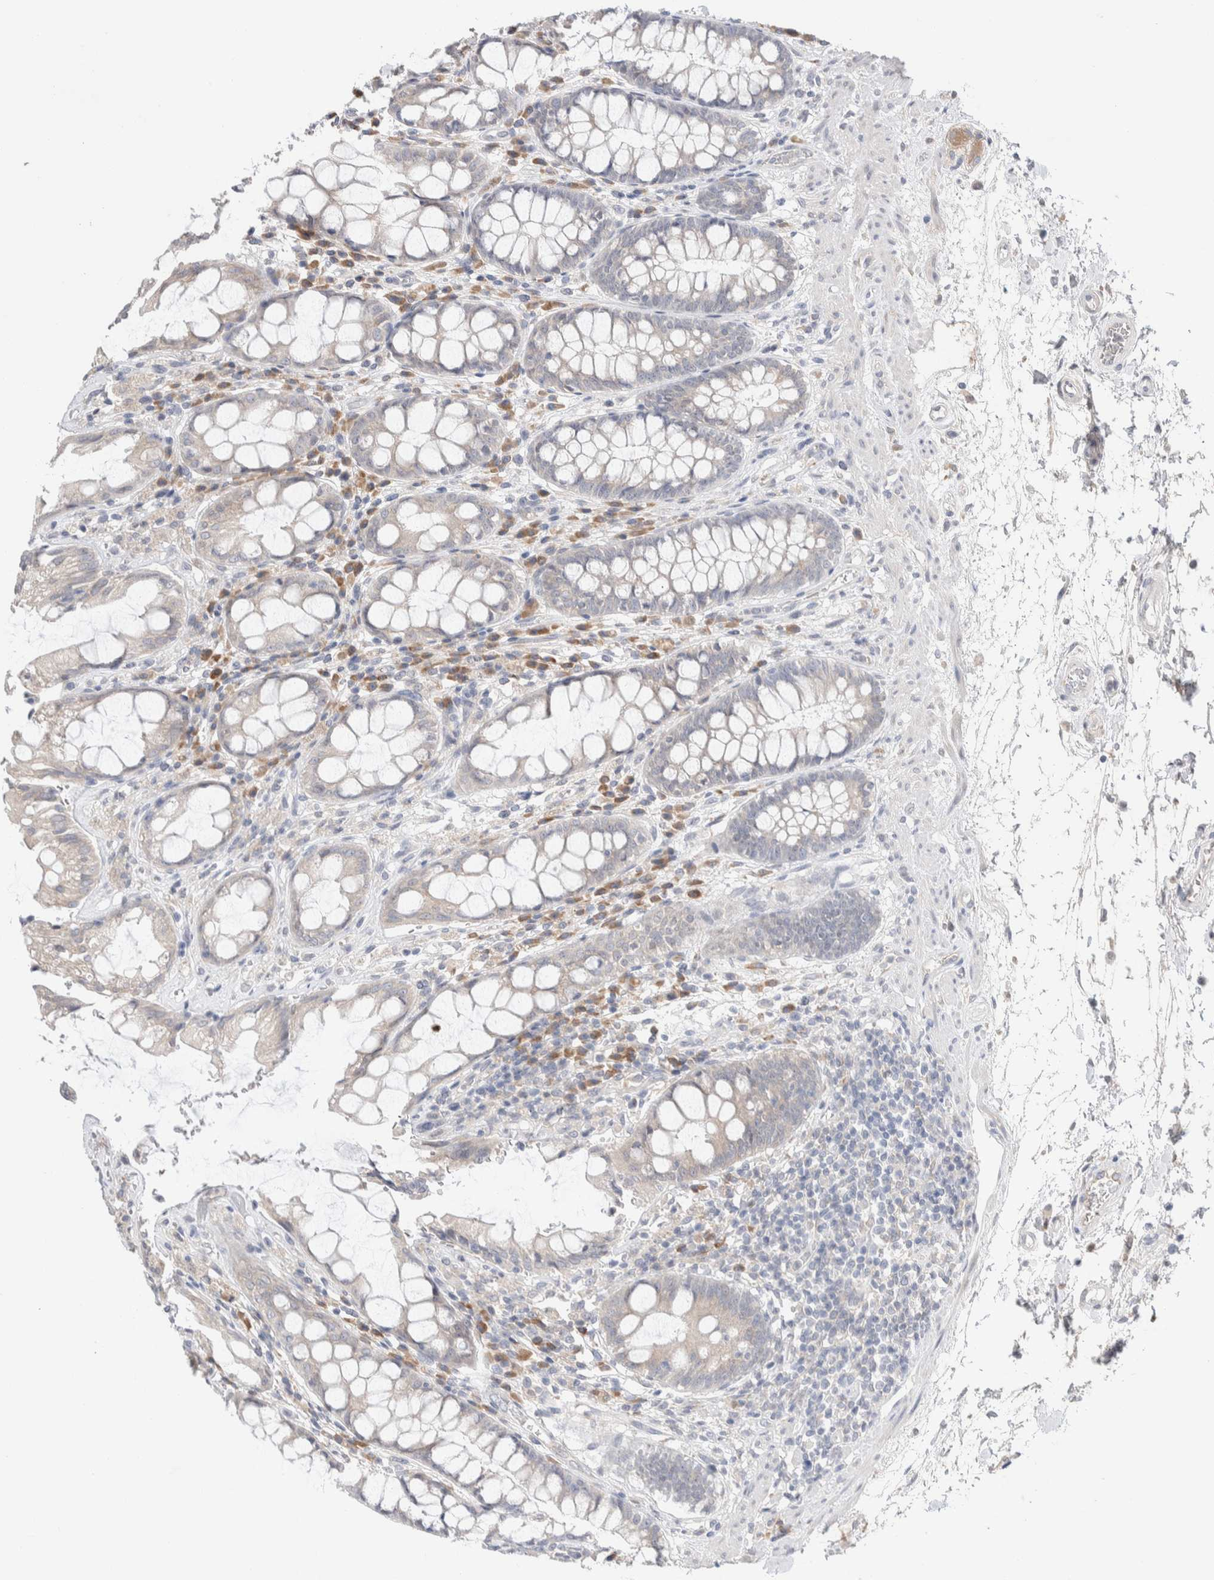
{"staining": {"intensity": "weak", "quantity": "<25%", "location": "cytoplasmic/membranous"}, "tissue": "rectum", "cell_type": "Glandular cells", "image_type": "normal", "snomed": [{"axis": "morphology", "description": "Normal tissue, NOS"}, {"axis": "topography", "description": "Rectum"}], "caption": "DAB (3,3'-diaminobenzidine) immunohistochemical staining of normal human rectum displays no significant expression in glandular cells. (IHC, brightfield microscopy, high magnification).", "gene": "RUSF1", "patient": {"sex": "male", "age": 64}}